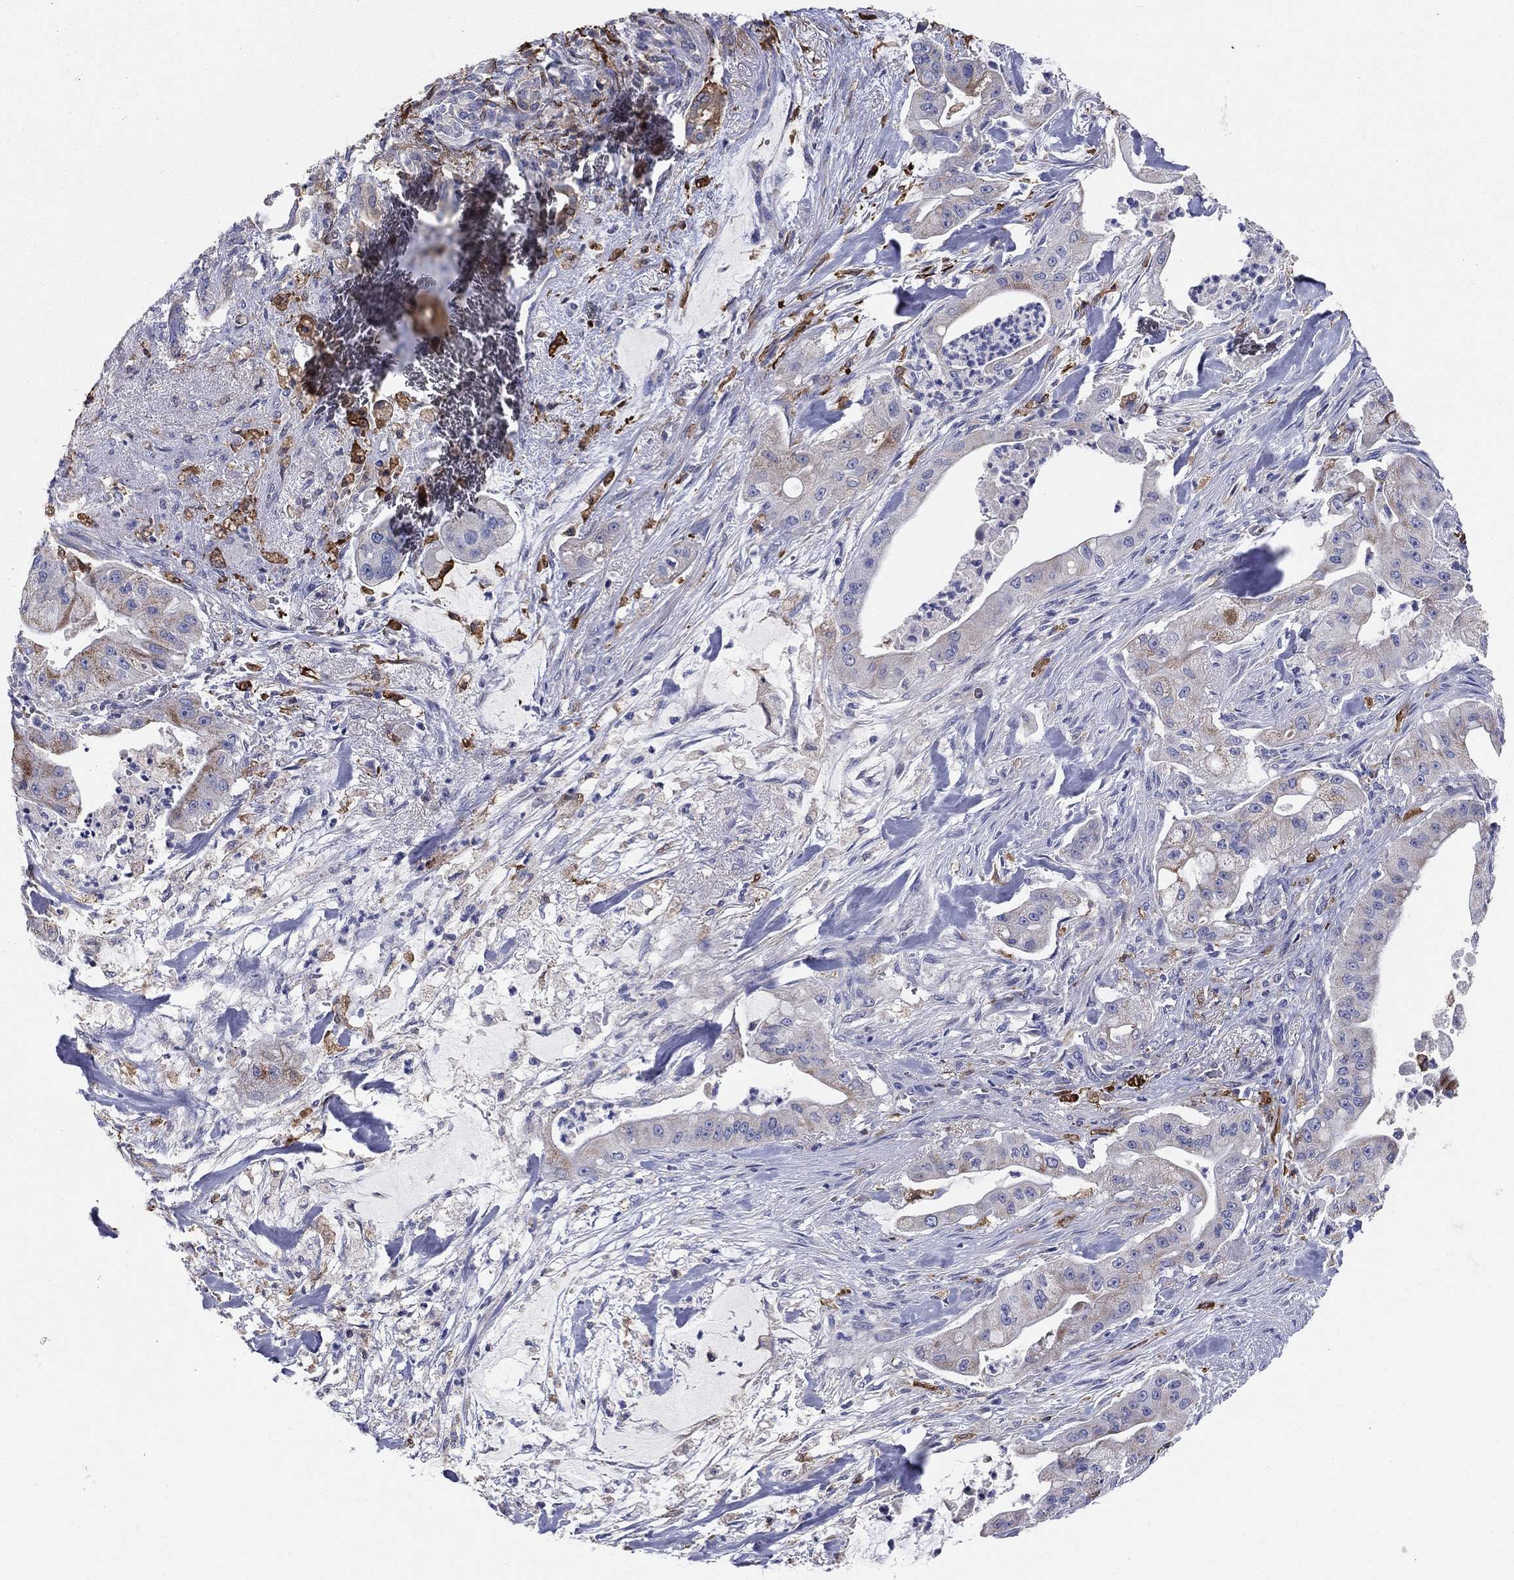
{"staining": {"intensity": "strong", "quantity": "<25%", "location": "cytoplasmic/membranous"}, "tissue": "pancreatic cancer", "cell_type": "Tumor cells", "image_type": "cancer", "snomed": [{"axis": "morphology", "description": "Normal tissue, NOS"}, {"axis": "morphology", "description": "Inflammation, NOS"}, {"axis": "morphology", "description": "Adenocarcinoma, NOS"}, {"axis": "topography", "description": "Pancreas"}], "caption": "Immunohistochemistry (IHC) of human adenocarcinoma (pancreatic) exhibits medium levels of strong cytoplasmic/membranous positivity in about <25% of tumor cells.", "gene": "EMP2", "patient": {"sex": "male", "age": 57}}